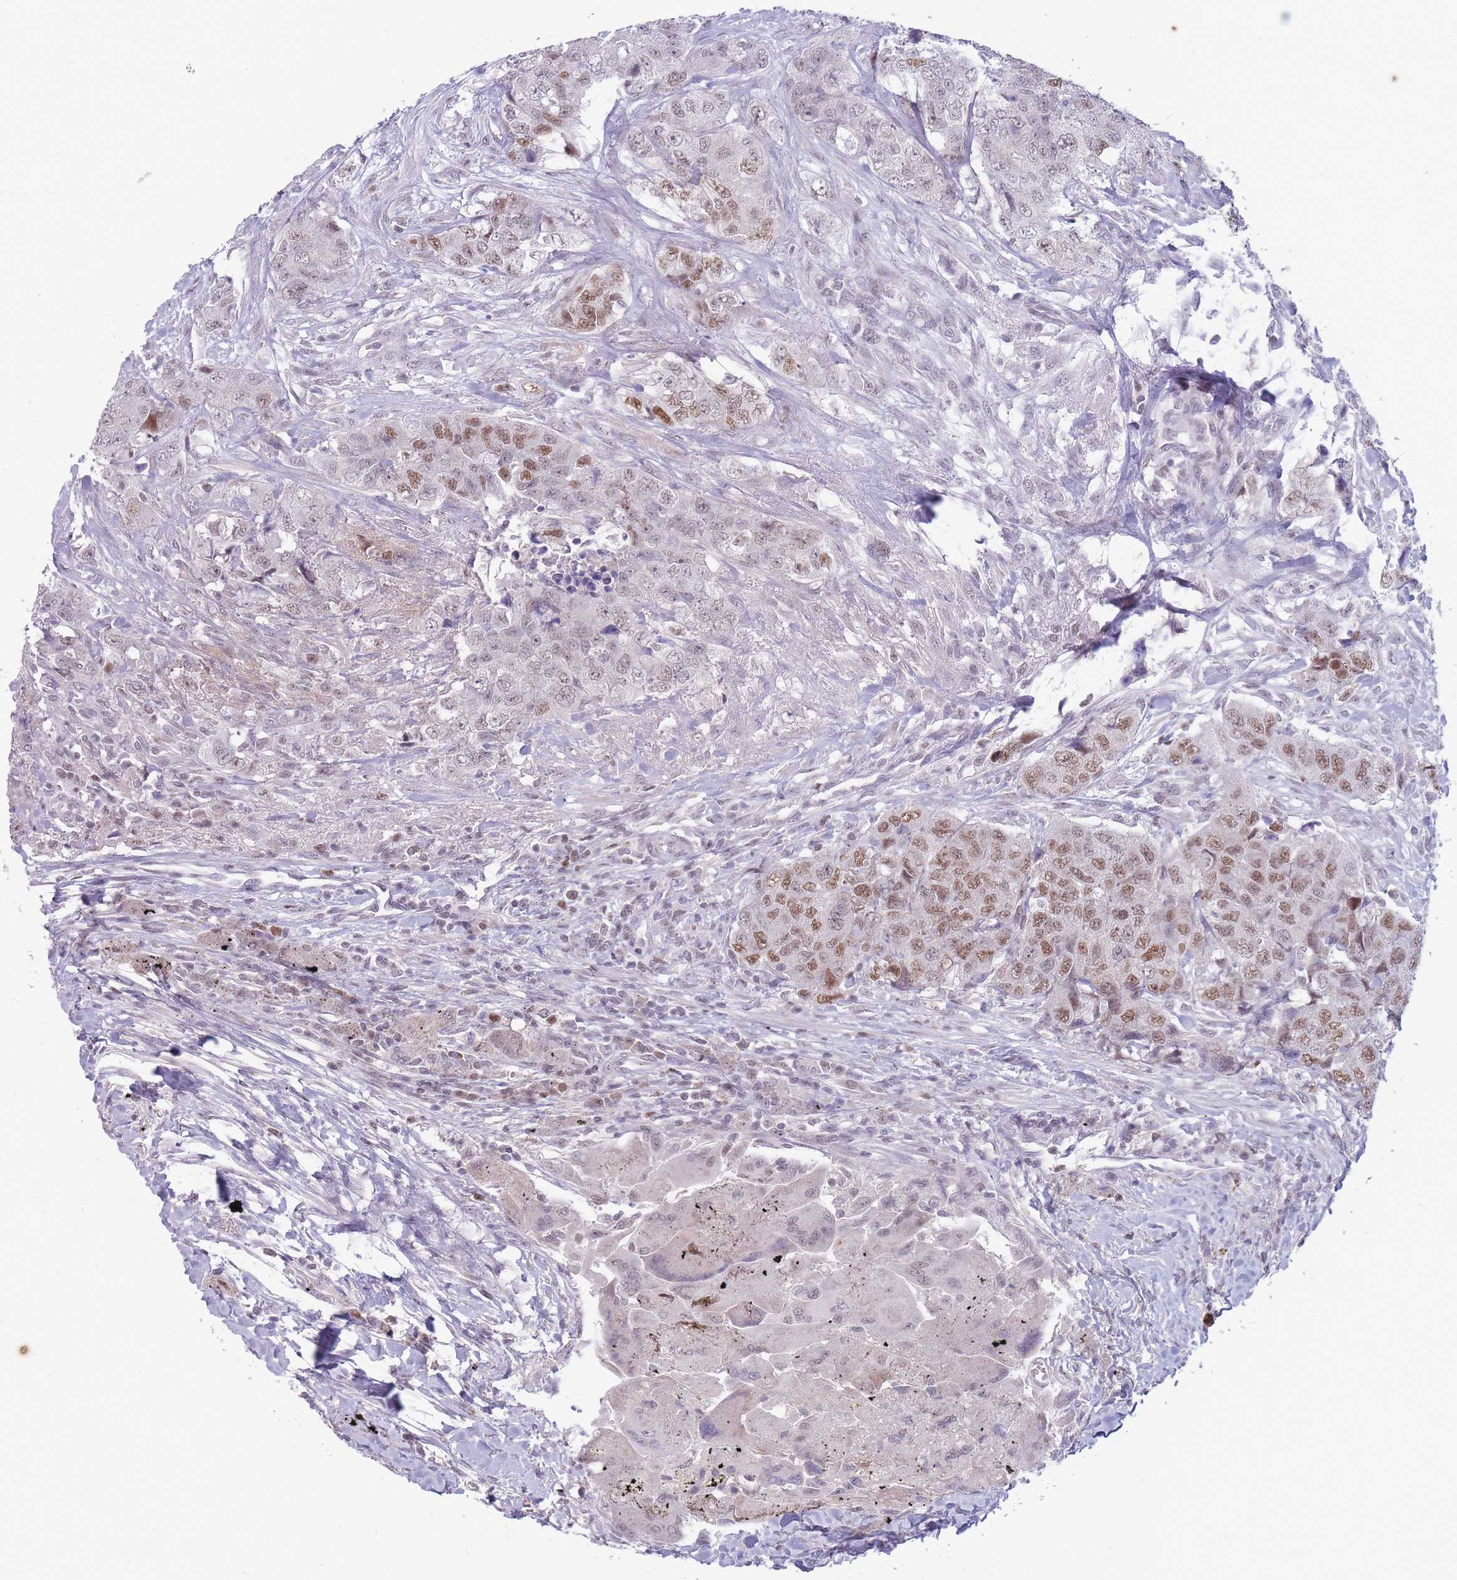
{"staining": {"intensity": "moderate", "quantity": ">75%", "location": "nuclear"}, "tissue": "urothelial cancer", "cell_type": "Tumor cells", "image_type": "cancer", "snomed": [{"axis": "morphology", "description": "Urothelial carcinoma, High grade"}, {"axis": "topography", "description": "Urinary bladder"}], "caption": "Immunohistochemistry (IHC) (DAB (3,3'-diaminobenzidine)) staining of human urothelial cancer demonstrates moderate nuclear protein positivity in about >75% of tumor cells. Immunohistochemistry stains the protein of interest in brown and the nuclei are stained blue.", "gene": "ARID3B", "patient": {"sex": "female", "age": 78}}